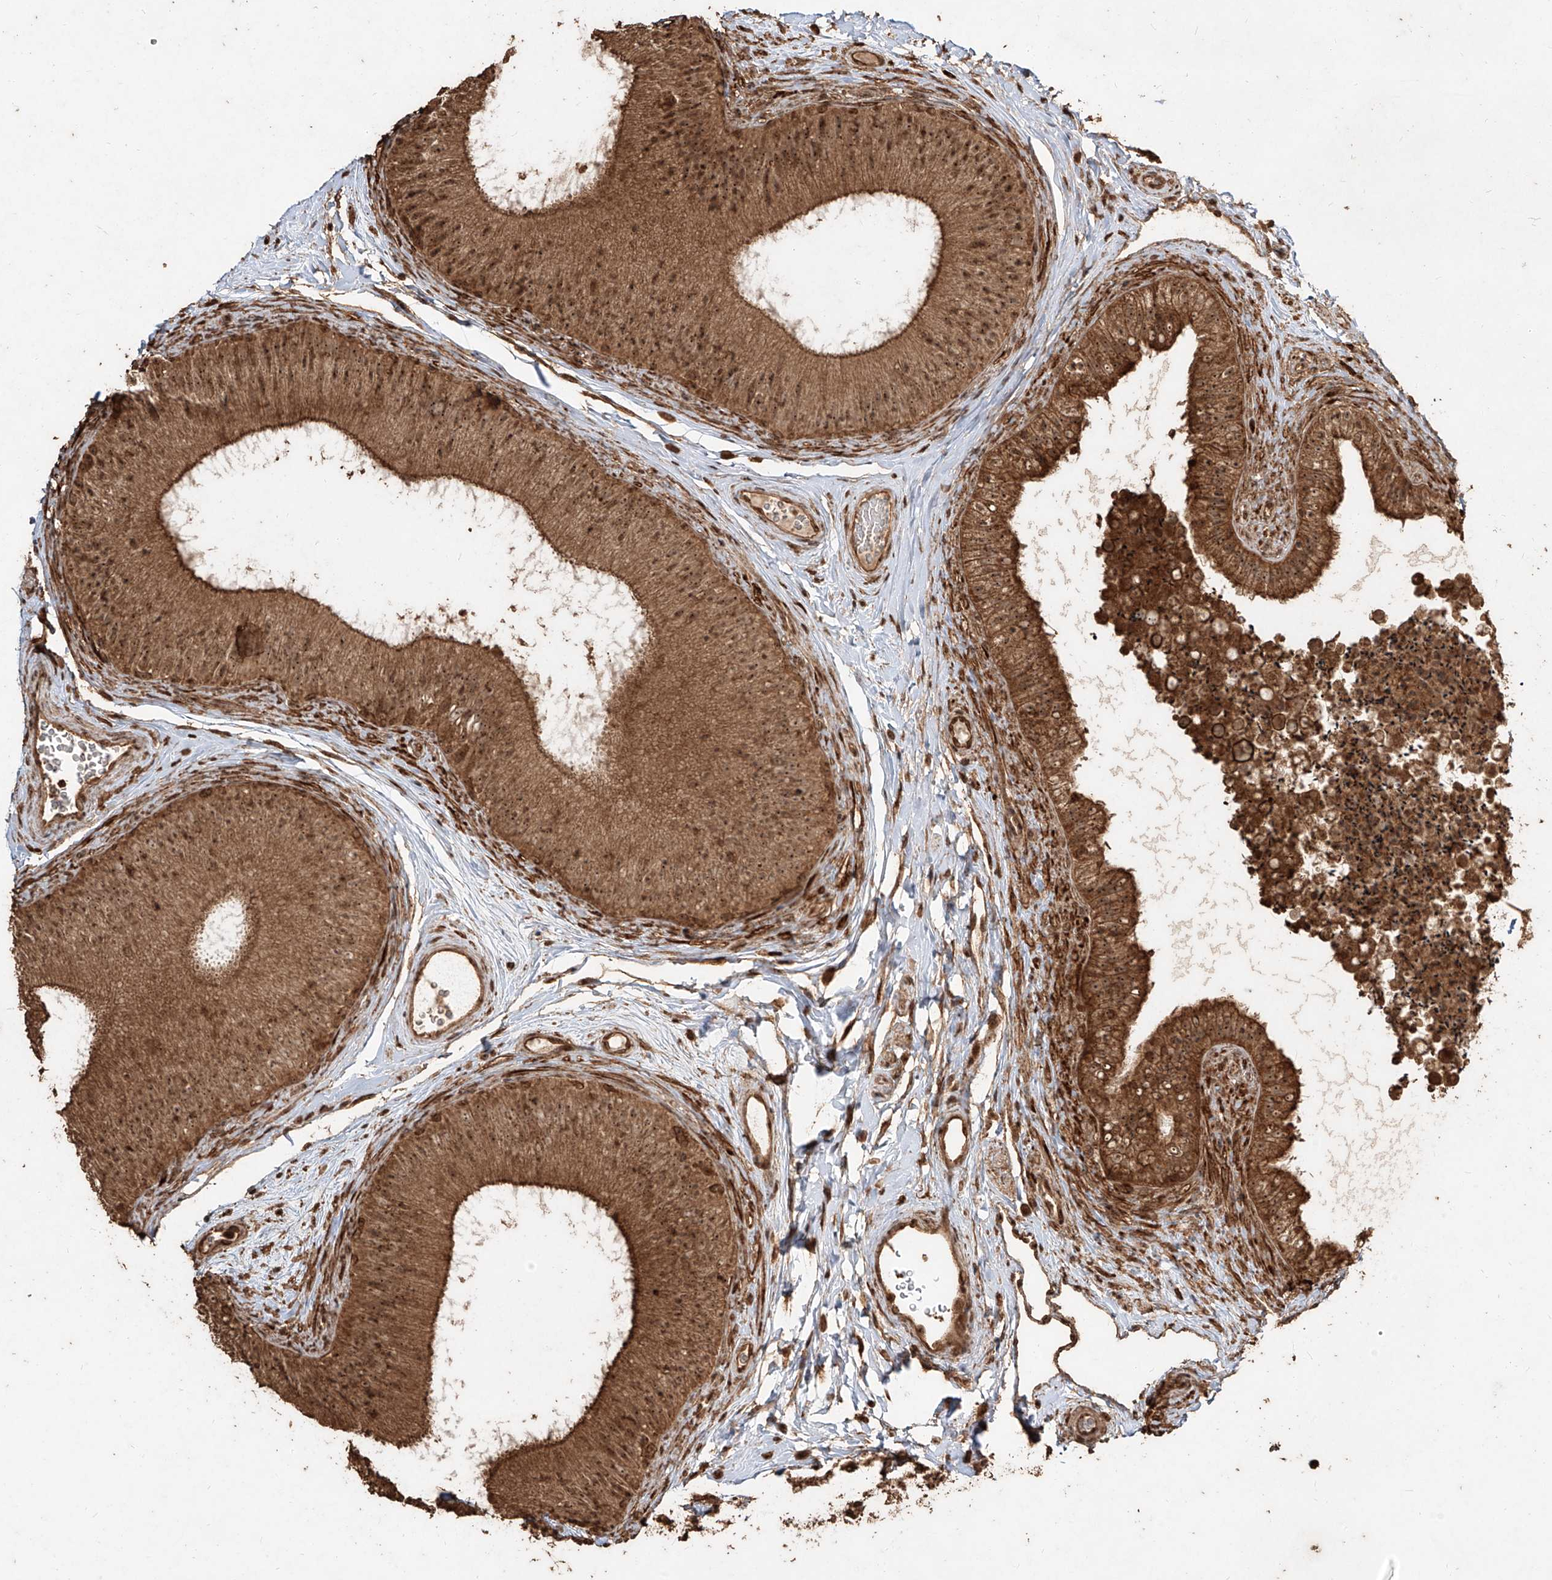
{"staining": {"intensity": "strong", "quantity": ">75%", "location": "cytoplasmic/membranous,nuclear"}, "tissue": "epididymis", "cell_type": "Glandular cells", "image_type": "normal", "snomed": [{"axis": "morphology", "description": "Normal tissue, NOS"}, {"axis": "topography", "description": "Epididymis"}], "caption": "Strong cytoplasmic/membranous,nuclear protein positivity is present in about >75% of glandular cells in epididymis.", "gene": "ZNF660", "patient": {"sex": "male", "age": 45}}